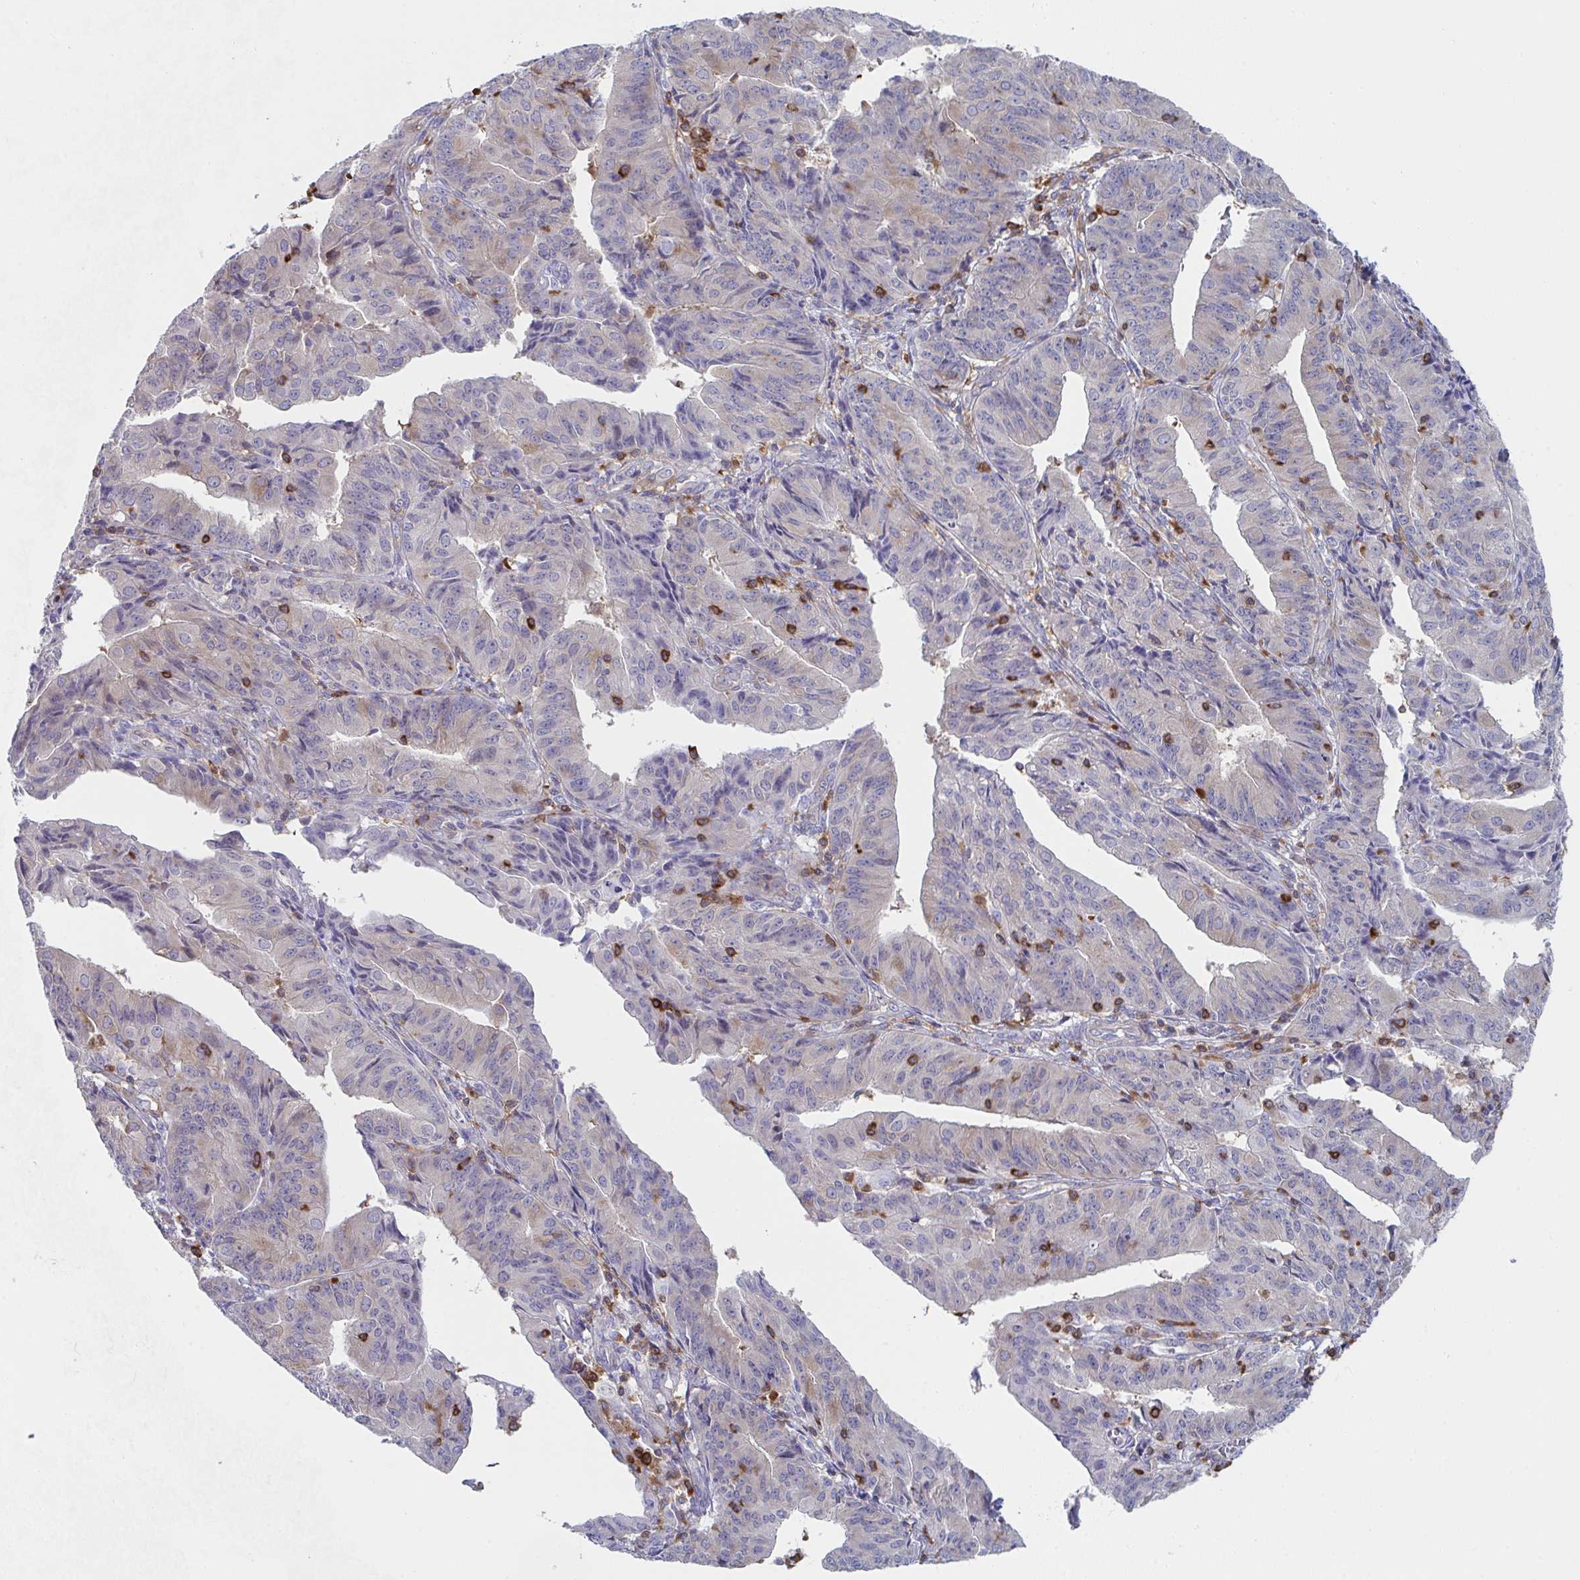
{"staining": {"intensity": "weak", "quantity": "<25%", "location": "cytoplasmic/membranous"}, "tissue": "endometrial cancer", "cell_type": "Tumor cells", "image_type": "cancer", "snomed": [{"axis": "morphology", "description": "Adenocarcinoma, NOS"}, {"axis": "topography", "description": "Endometrium"}], "caption": "DAB immunohistochemical staining of human endometrial cancer displays no significant staining in tumor cells.", "gene": "WNK1", "patient": {"sex": "female", "age": 56}}